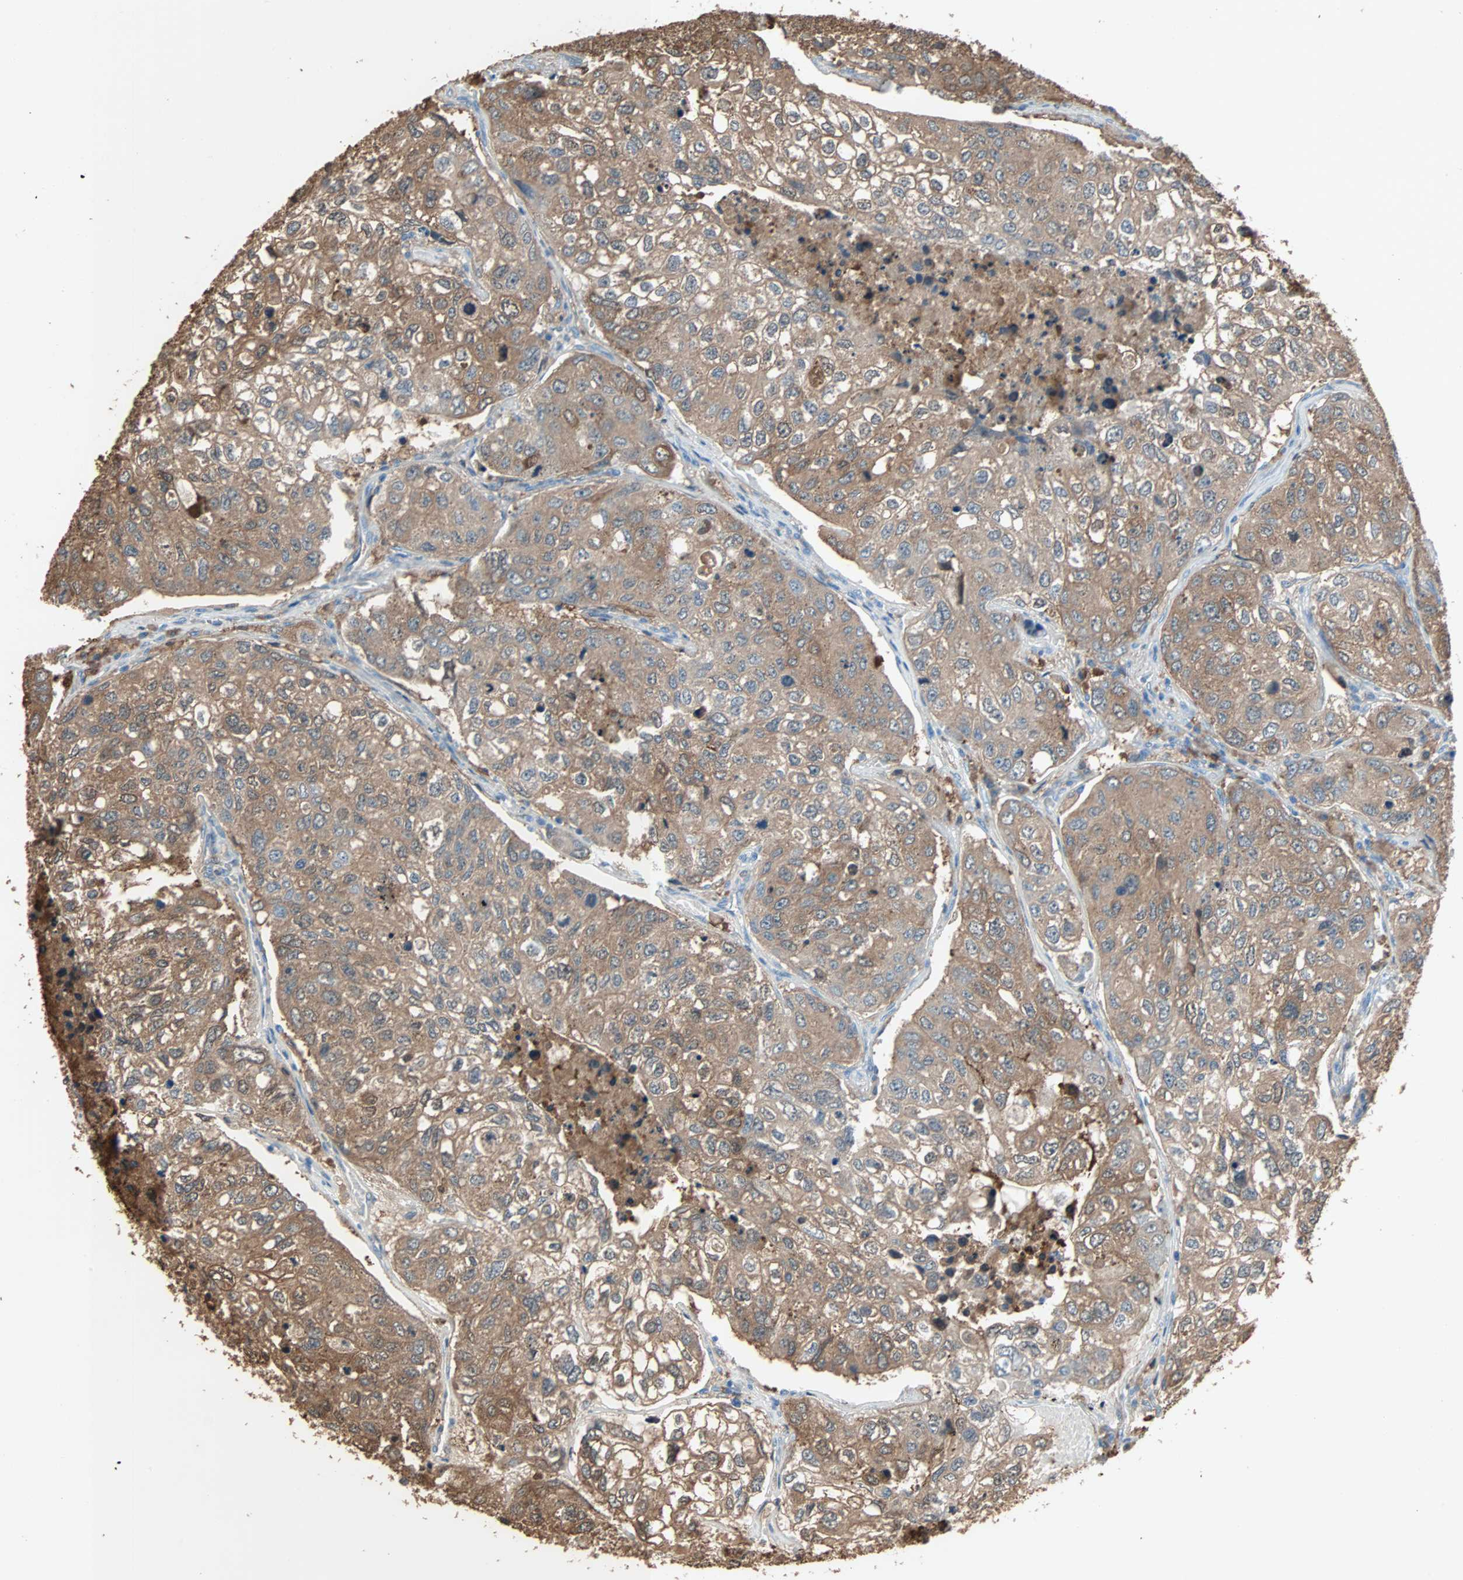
{"staining": {"intensity": "strong", "quantity": ">75%", "location": "cytoplasmic/membranous"}, "tissue": "urothelial cancer", "cell_type": "Tumor cells", "image_type": "cancer", "snomed": [{"axis": "morphology", "description": "Urothelial carcinoma, High grade"}, {"axis": "topography", "description": "Lymph node"}, {"axis": "topography", "description": "Urinary bladder"}], "caption": "Human urothelial cancer stained for a protein (brown) demonstrates strong cytoplasmic/membranous positive expression in about >75% of tumor cells.", "gene": "PRDX1", "patient": {"sex": "male", "age": 51}}